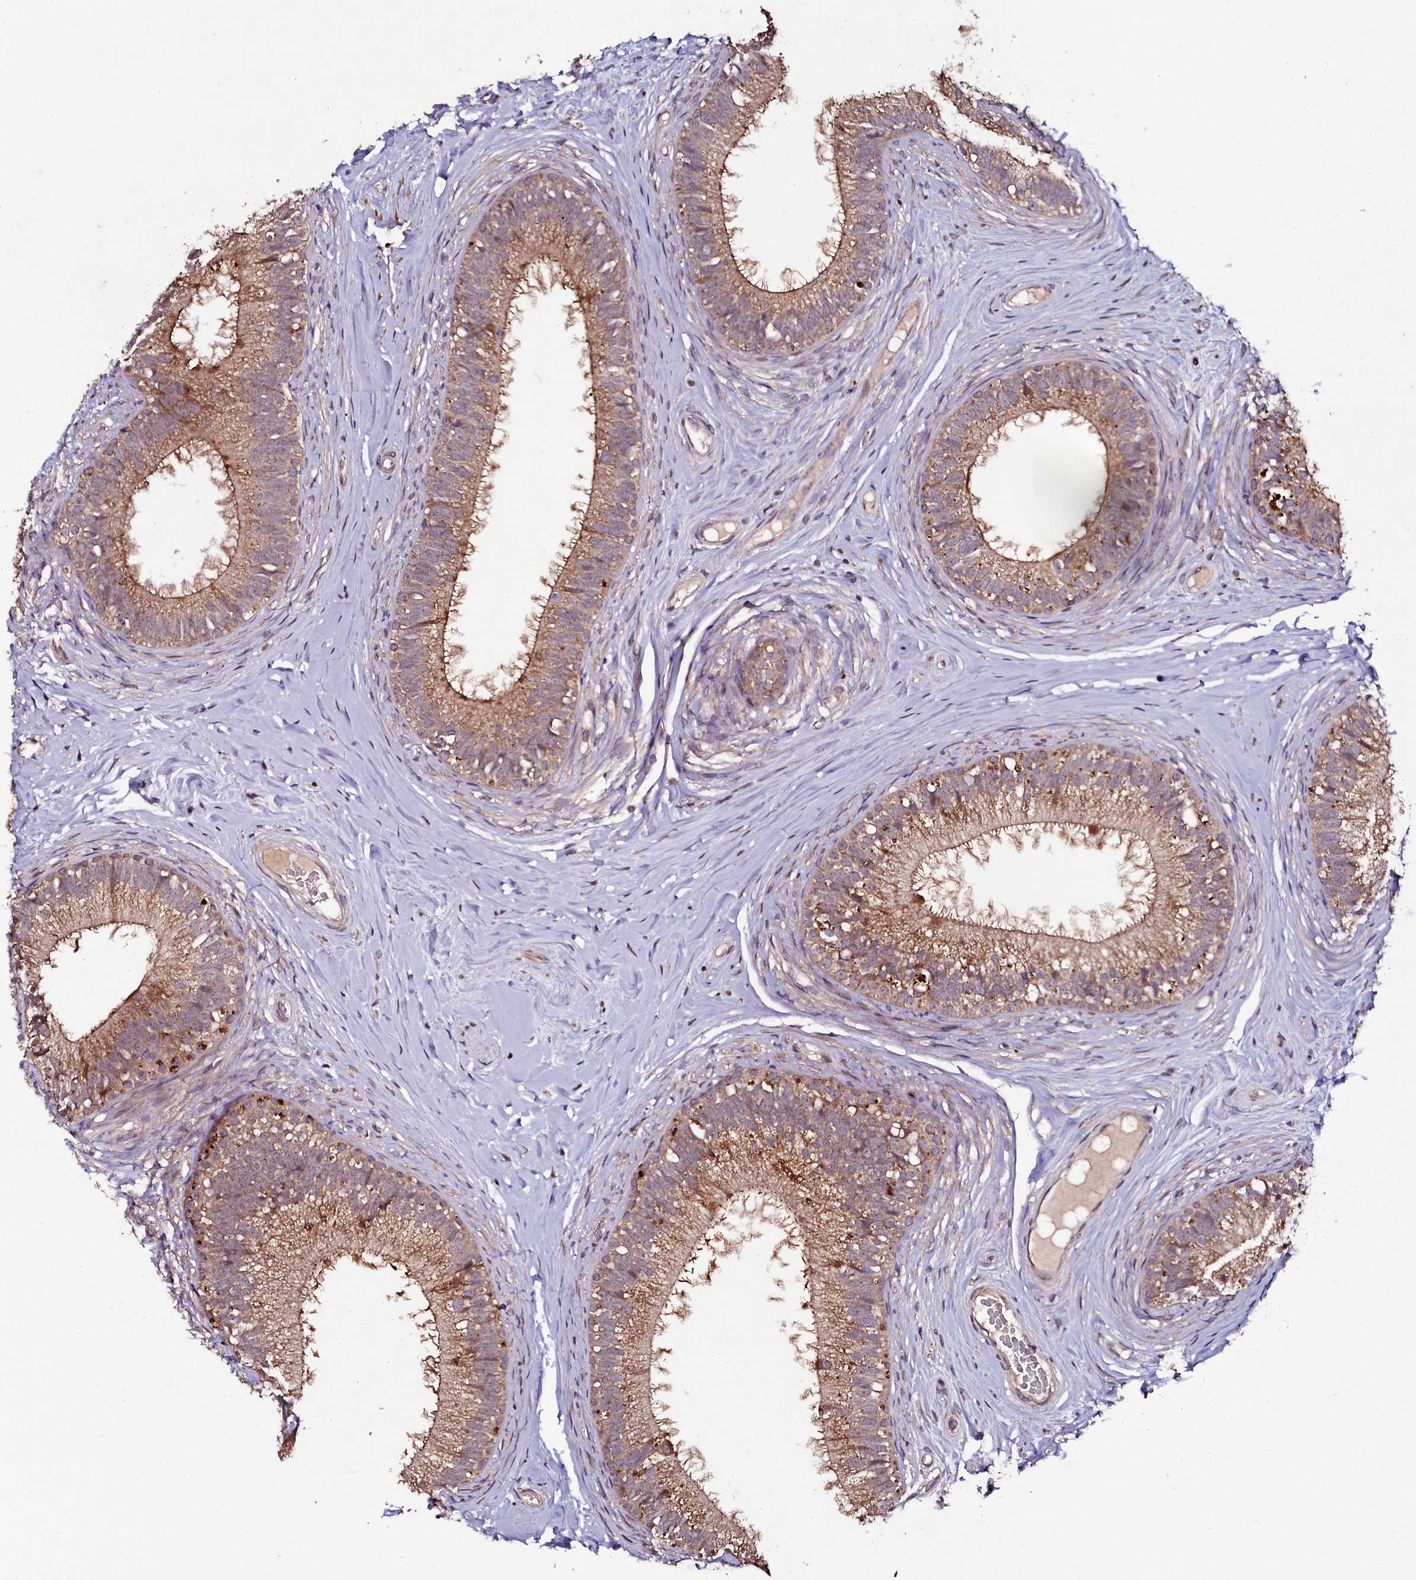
{"staining": {"intensity": "moderate", "quantity": ">75%", "location": "cytoplasmic/membranous"}, "tissue": "epididymis", "cell_type": "Glandular cells", "image_type": "normal", "snomed": [{"axis": "morphology", "description": "Normal tissue, NOS"}, {"axis": "topography", "description": "Epididymis"}], "caption": "The histopathology image demonstrates staining of normal epididymis, revealing moderate cytoplasmic/membranous protein positivity (brown color) within glandular cells.", "gene": "SEC24C", "patient": {"sex": "male", "age": 33}}